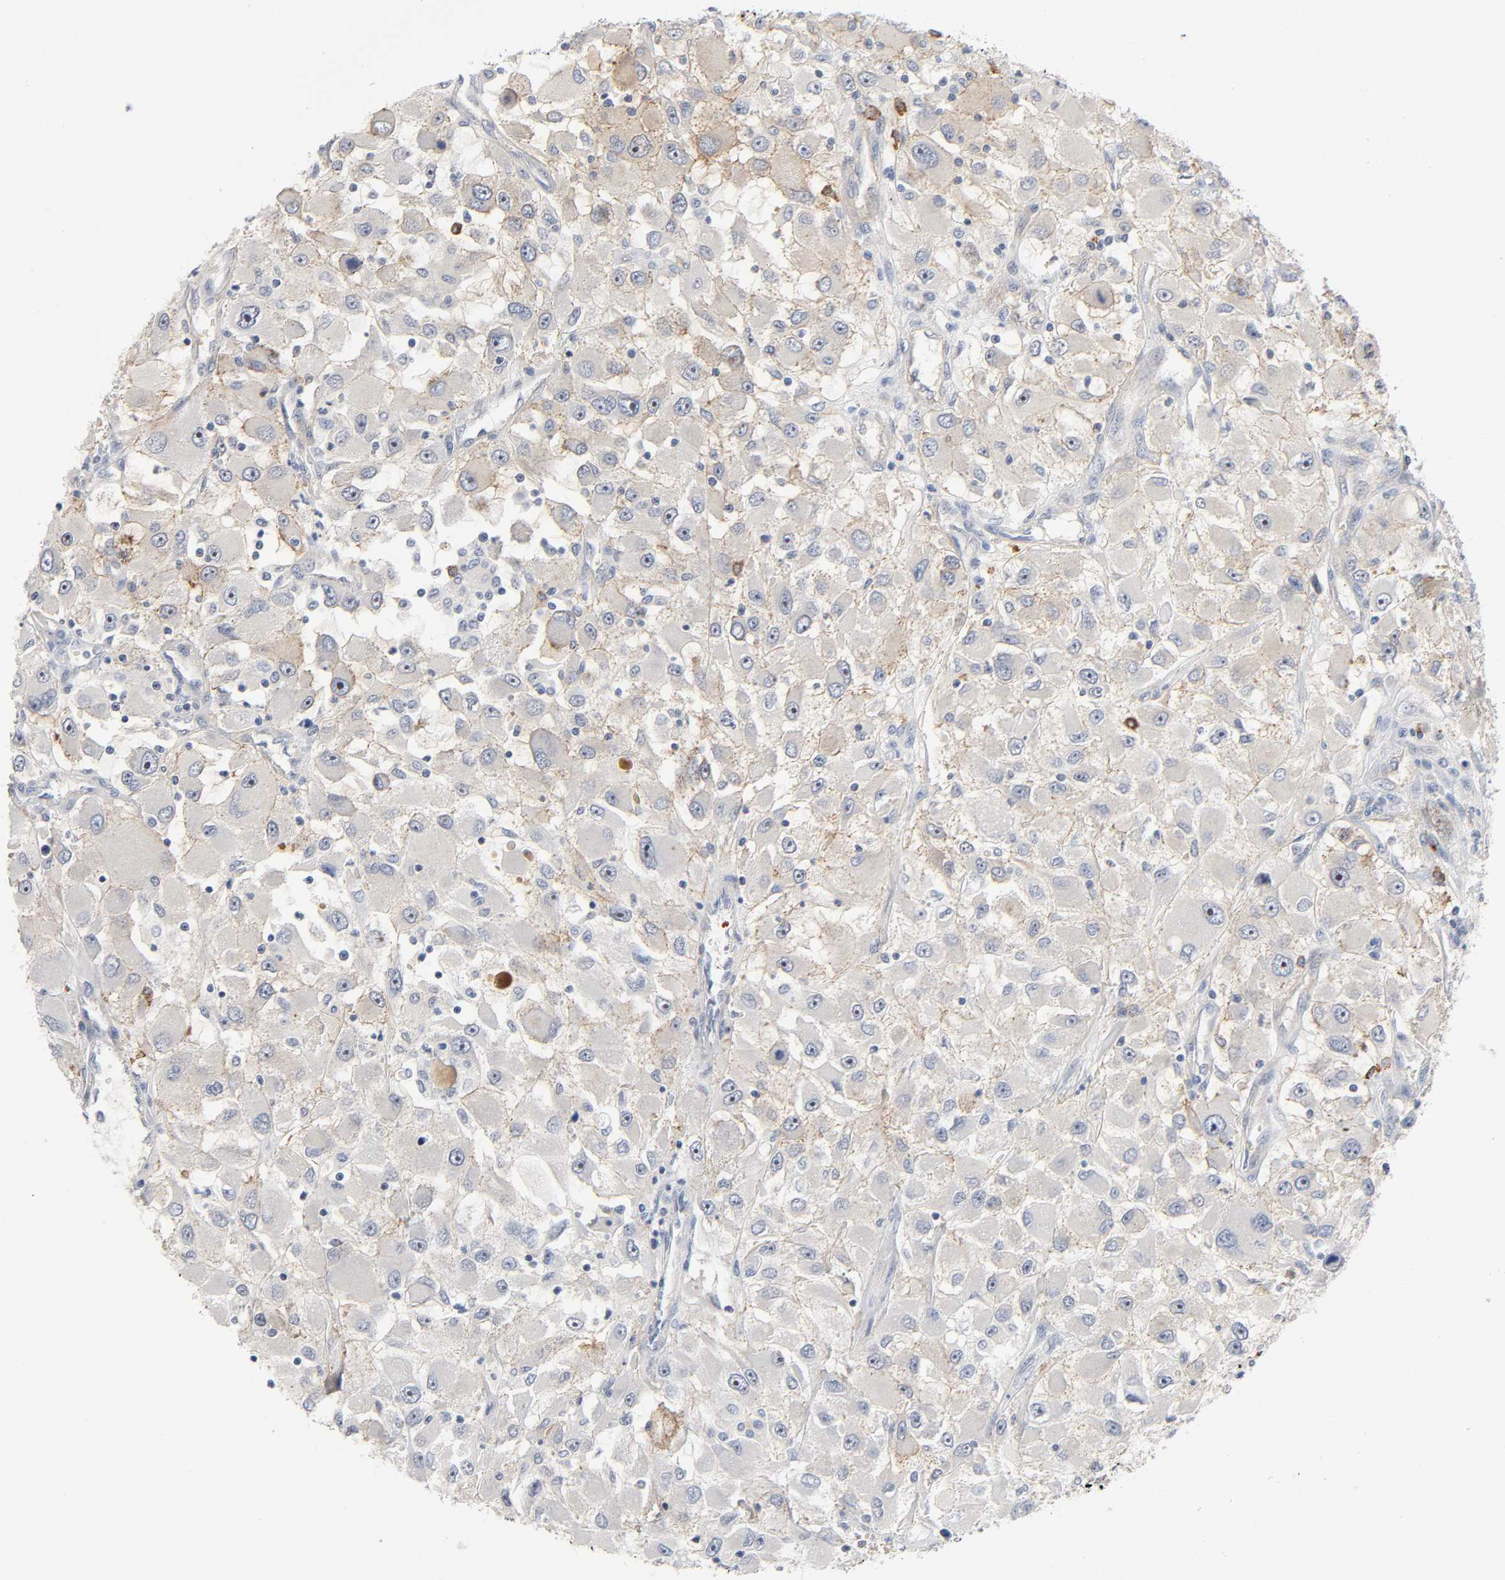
{"staining": {"intensity": "negative", "quantity": "none", "location": "none"}, "tissue": "renal cancer", "cell_type": "Tumor cells", "image_type": "cancer", "snomed": [{"axis": "morphology", "description": "Adenocarcinoma, NOS"}, {"axis": "topography", "description": "Kidney"}], "caption": "Immunohistochemistry of renal cancer reveals no positivity in tumor cells.", "gene": "CD2AP", "patient": {"sex": "female", "age": 52}}